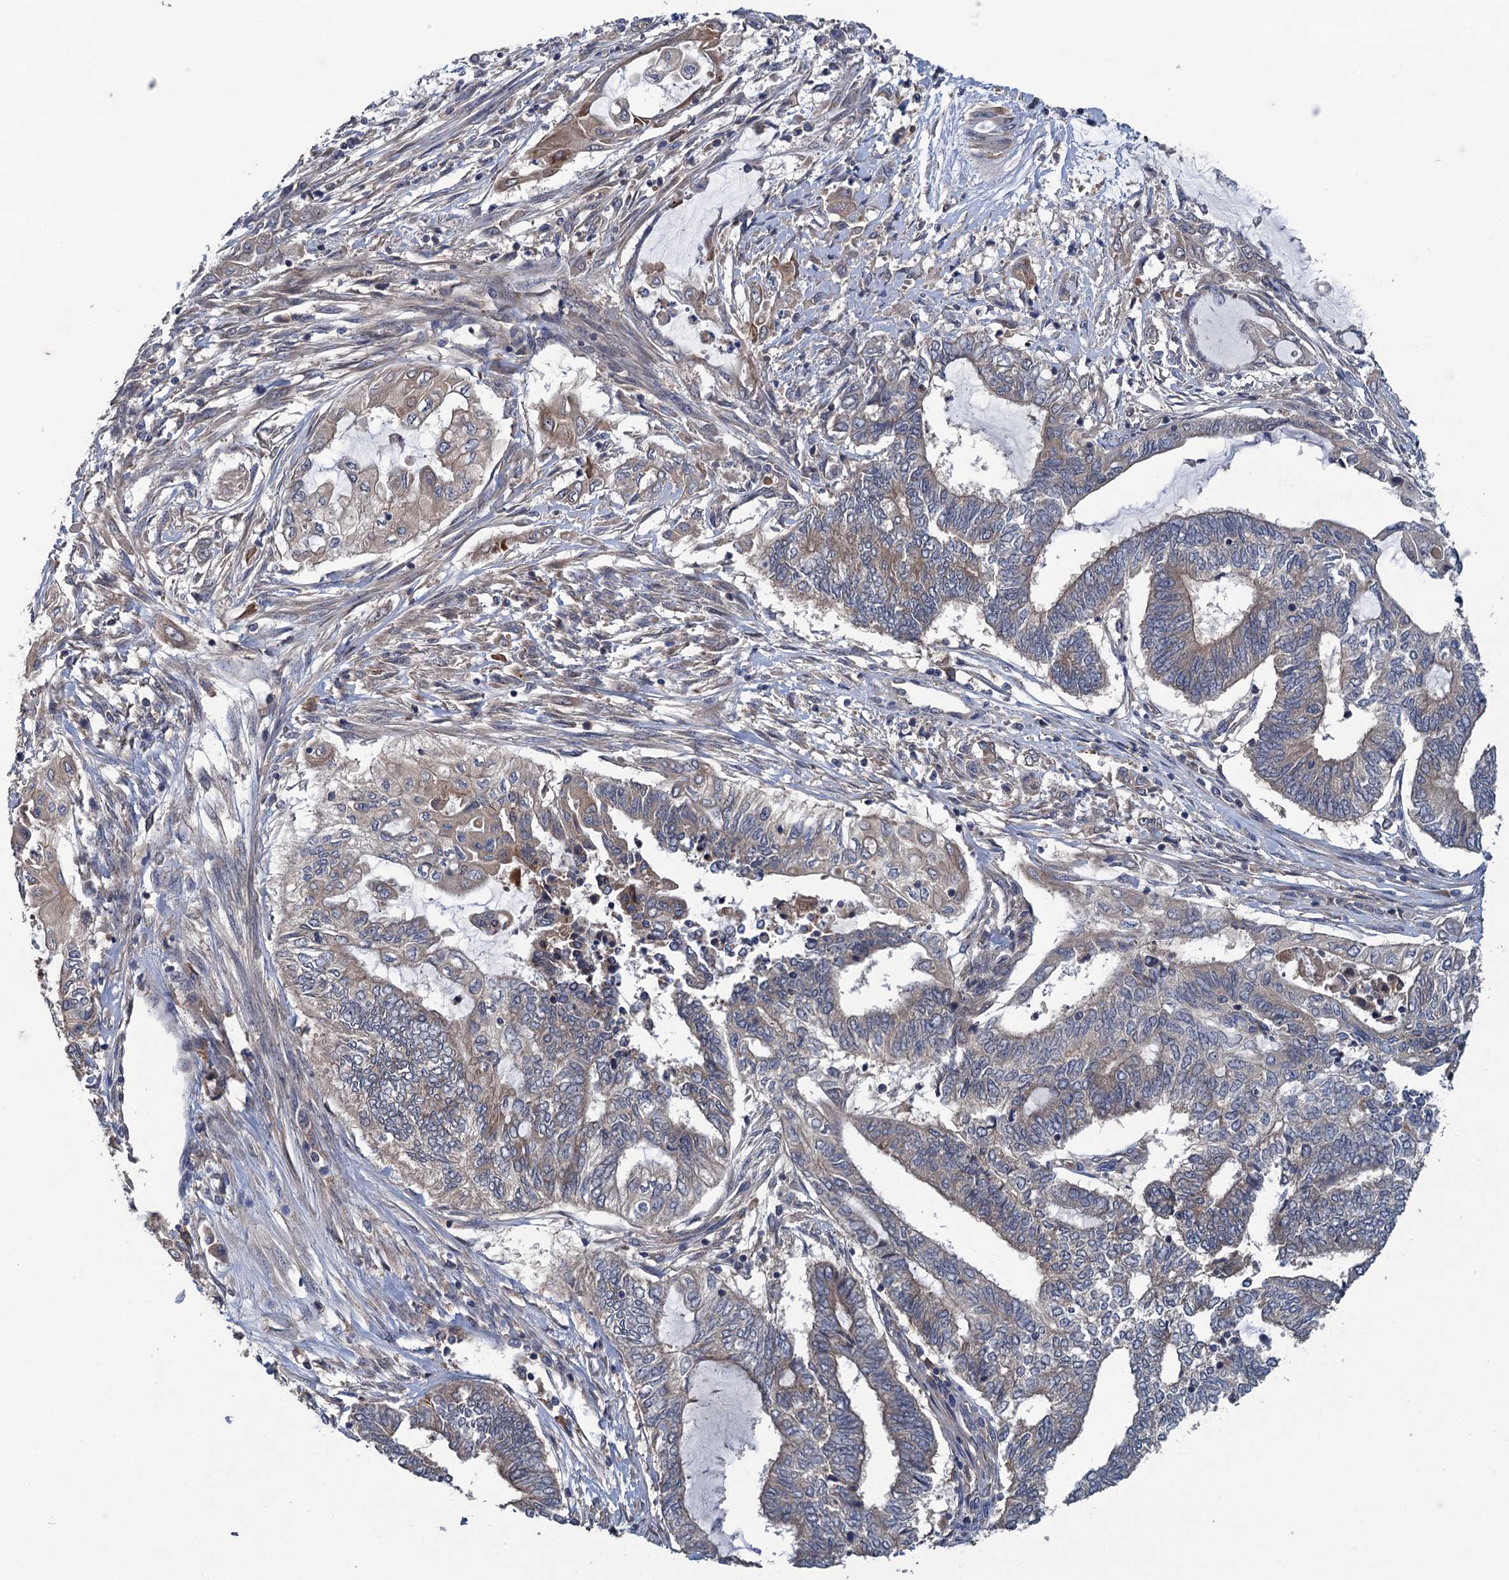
{"staining": {"intensity": "weak", "quantity": "<25%", "location": "cytoplasmic/membranous"}, "tissue": "endometrial cancer", "cell_type": "Tumor cells", "image_type": "cancer", "snomed": [{"axis": "morphology", "description": "Adenocarcinoma, NOS"}, {"axis": "topography", "description": "Uterus"}, {"axis": "topography", "description": "Endometrium"}], "caption": "Immunohistochemistry of adenocarcinoma (endometrial) demonstrates no positivity in tumor cells.", "gene": "CNTN5", "patient": {"sex": "female", "age": 70}}